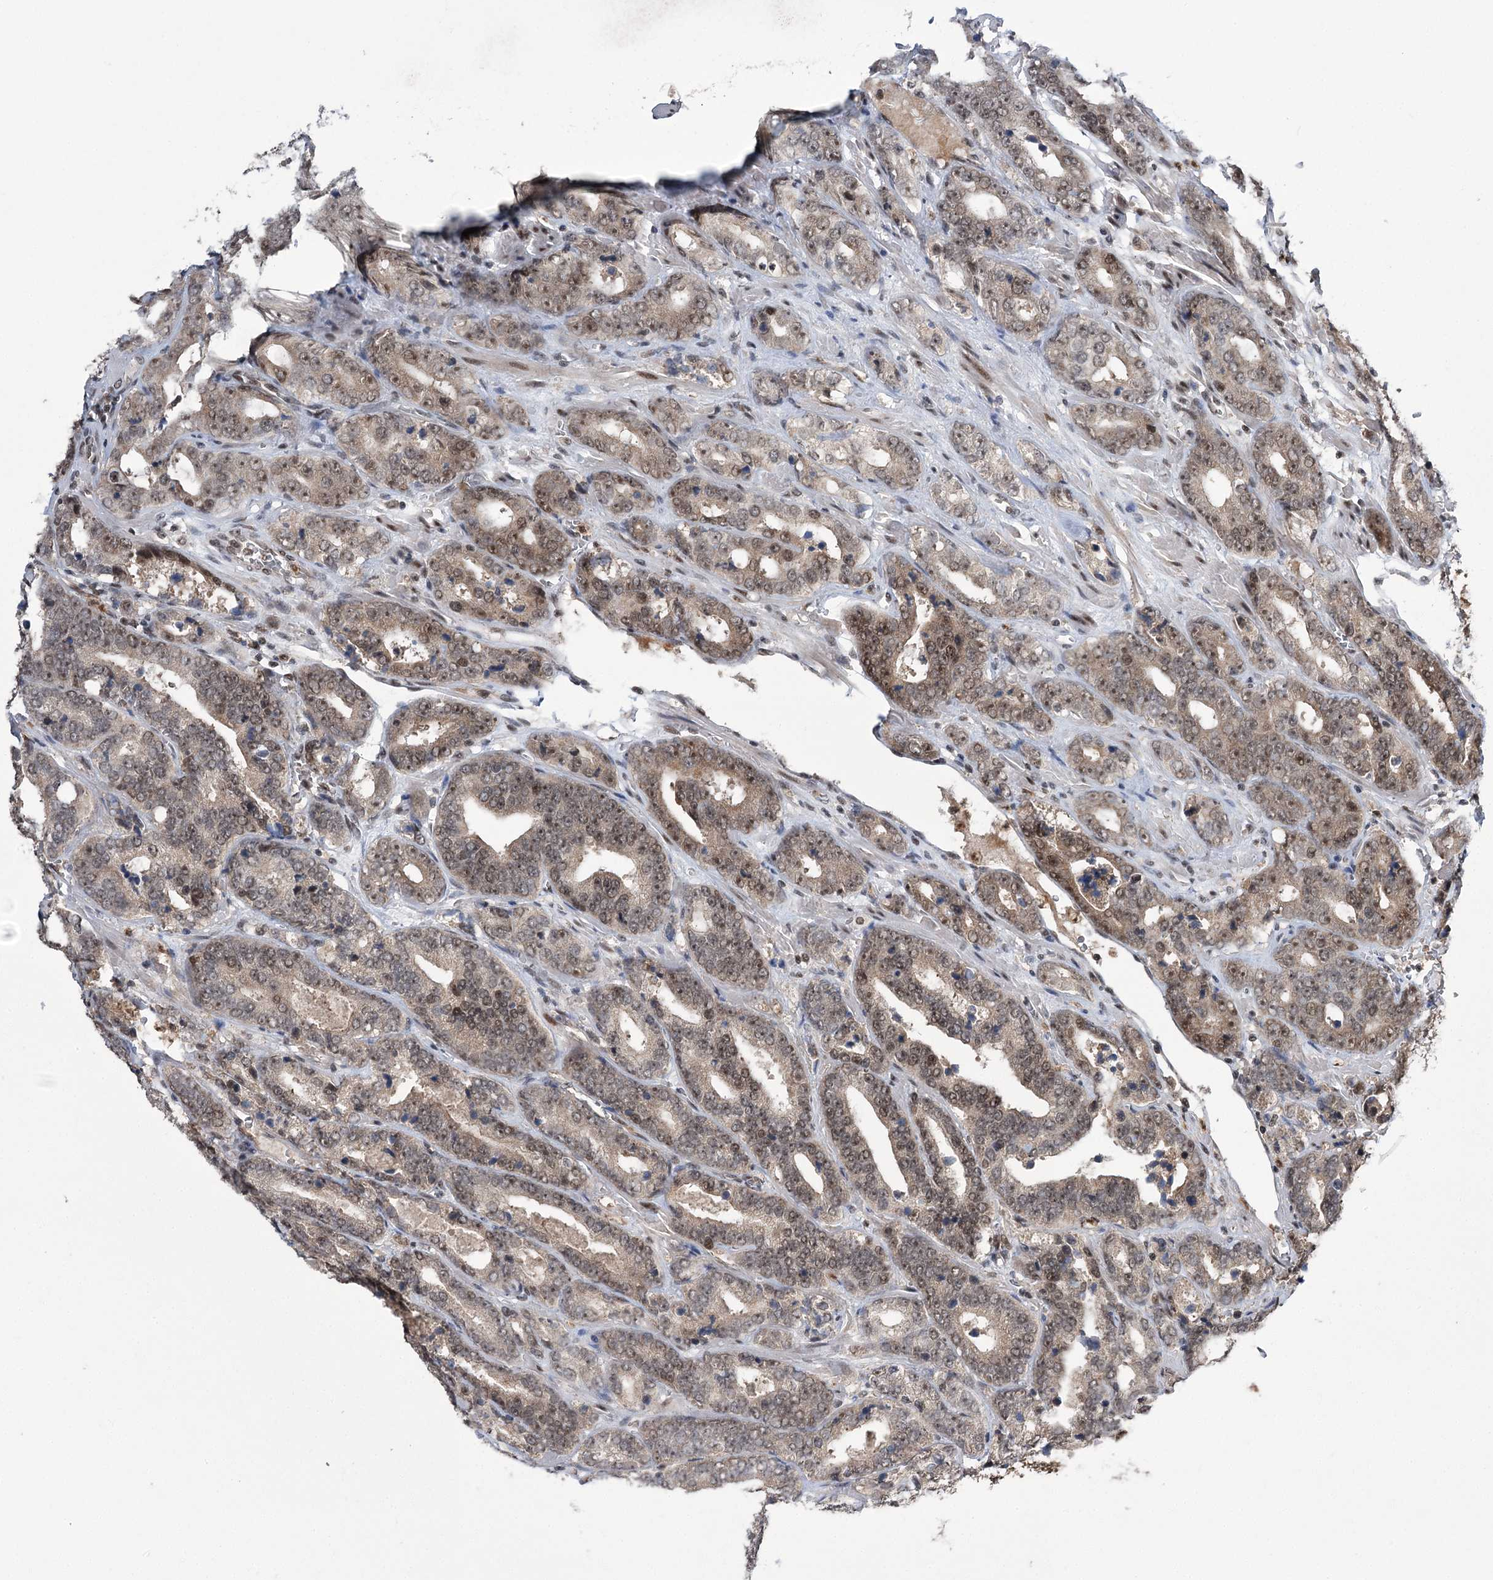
{"staining": {"intensity": "moderate", "quantity": "25%-75%", "location": "cytoplasmic/membranous,nuclear"}, "tissue": "prostate cancer", "cell_type": "Tumor cells", "image_type": "cancer", "snomed": [{"axis": "morphology", "description": "Adenocarcinoma, High grade"}, {"axis": "topography", "description": "Prostate"}], "caption": "Prostate cancer stained for a protein demonstrates moderate cytoplasmic/membranous and nuclear positivity in tumor cells.", "gene": "ERCC3", "patient": {"sex": "male", "age": 62}}